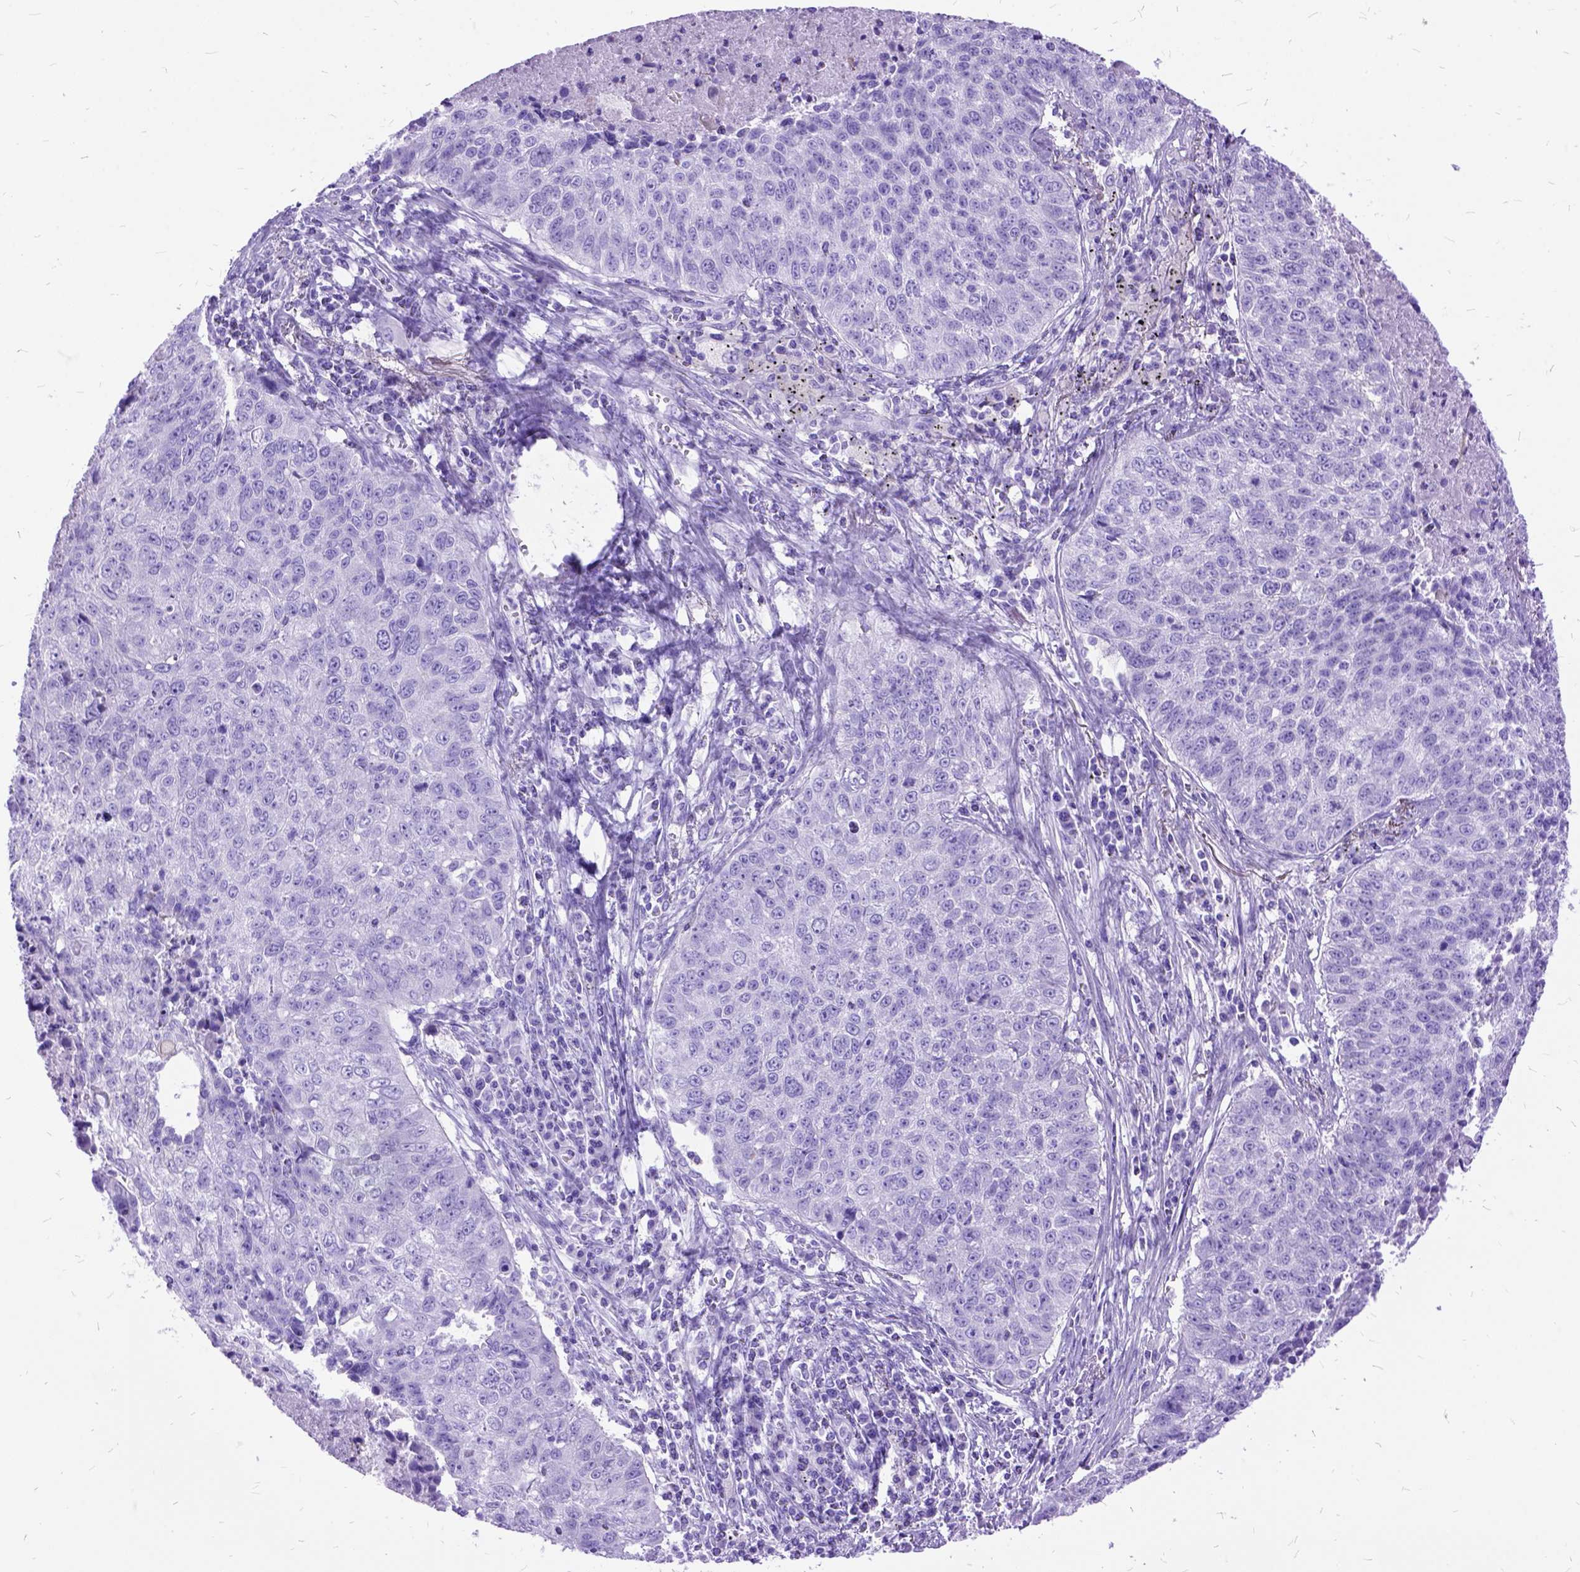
{"staining": {"intensity": "negative", "quantity": "none", "location": "none"}, "tissue": "lung cancer", "cell_type": "Tumor cells", "image_type": "cancer", "snomed": [{"axis": "morphology", "description": "Normal morphology"}, {"axis": "morphology", "description": "Aneuploidy"}, {"axis": "morphology", "description": "Squamous cell carcinoma, NOS"}, {"axis": "topography", "description": "Lymph node"}, {"axis": "topography", "description": "Lung"}], "caption": "Immunohistochemistry of lung cancer (squamous cell carcinoma) reveals no staining in tumor cells.", "gene": "DNAH2", "patient": {"sex": "female", "age": 76}}